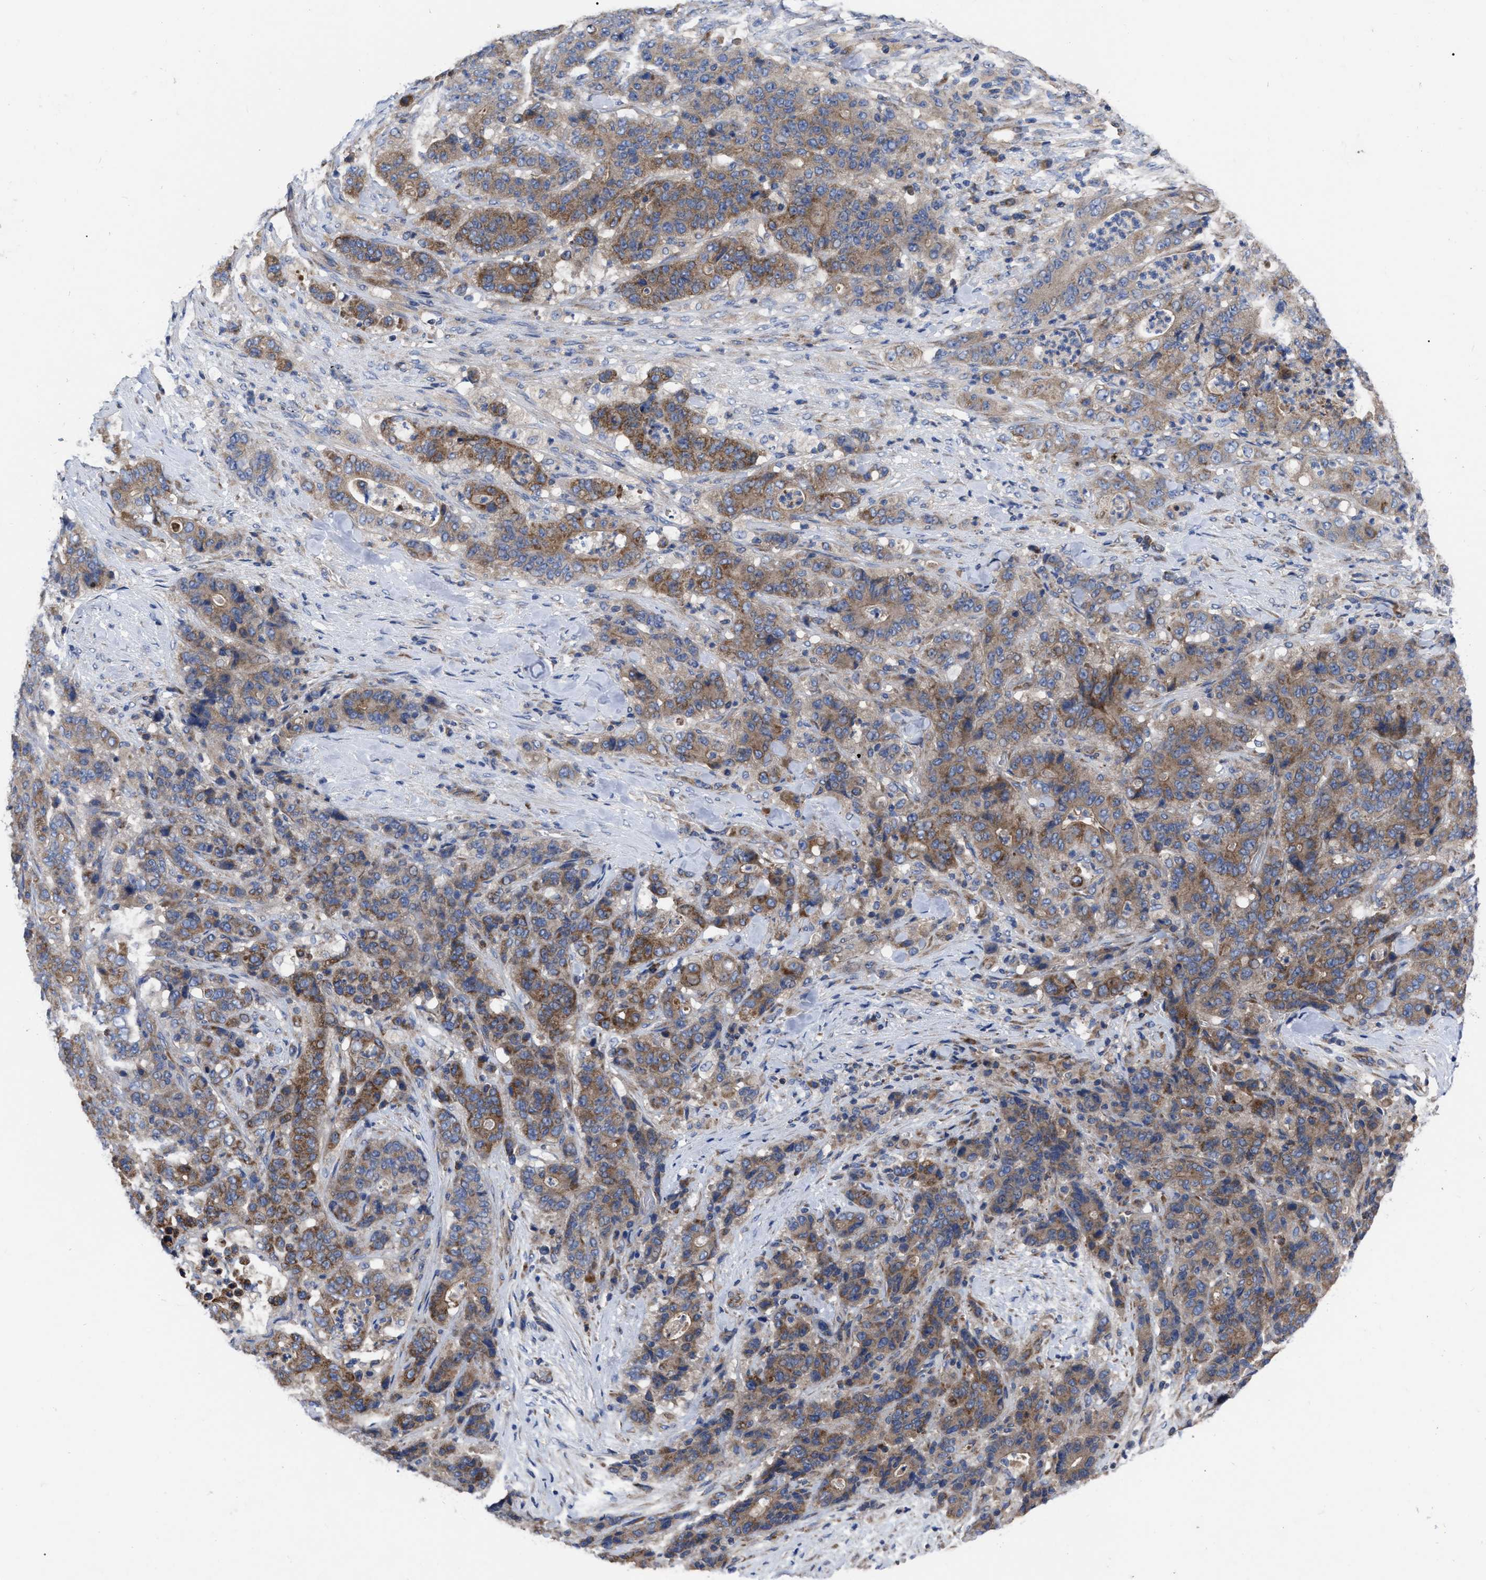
{"staining": {"intensity": "moderate", "quantity": ">75%", "location": "cytoplasmic/membranous"}, "tissue": "stomach cancer", "cell_type": "Tumor cells", "image_type": "cancer", "snomed": [{"axis": "morphology", "description": "Adenocarcinoma, NOS"}, {"axis": "topography", "description": "Stomach"}], "caption": "Immunohistochemical staining of human stomach adenocarcinoma exhibits moderate cytoplasmic/membranous protein positivity in about >75% of tumor cells. The staining is performed using DAB (3,3'-diaminobenzidine) brown chromogen to label protein expression. The nuclei are counter-stained blue using hematoxylin.", "gene": "CDKN2C", "patient": {"sex": "female", "age": 73}}